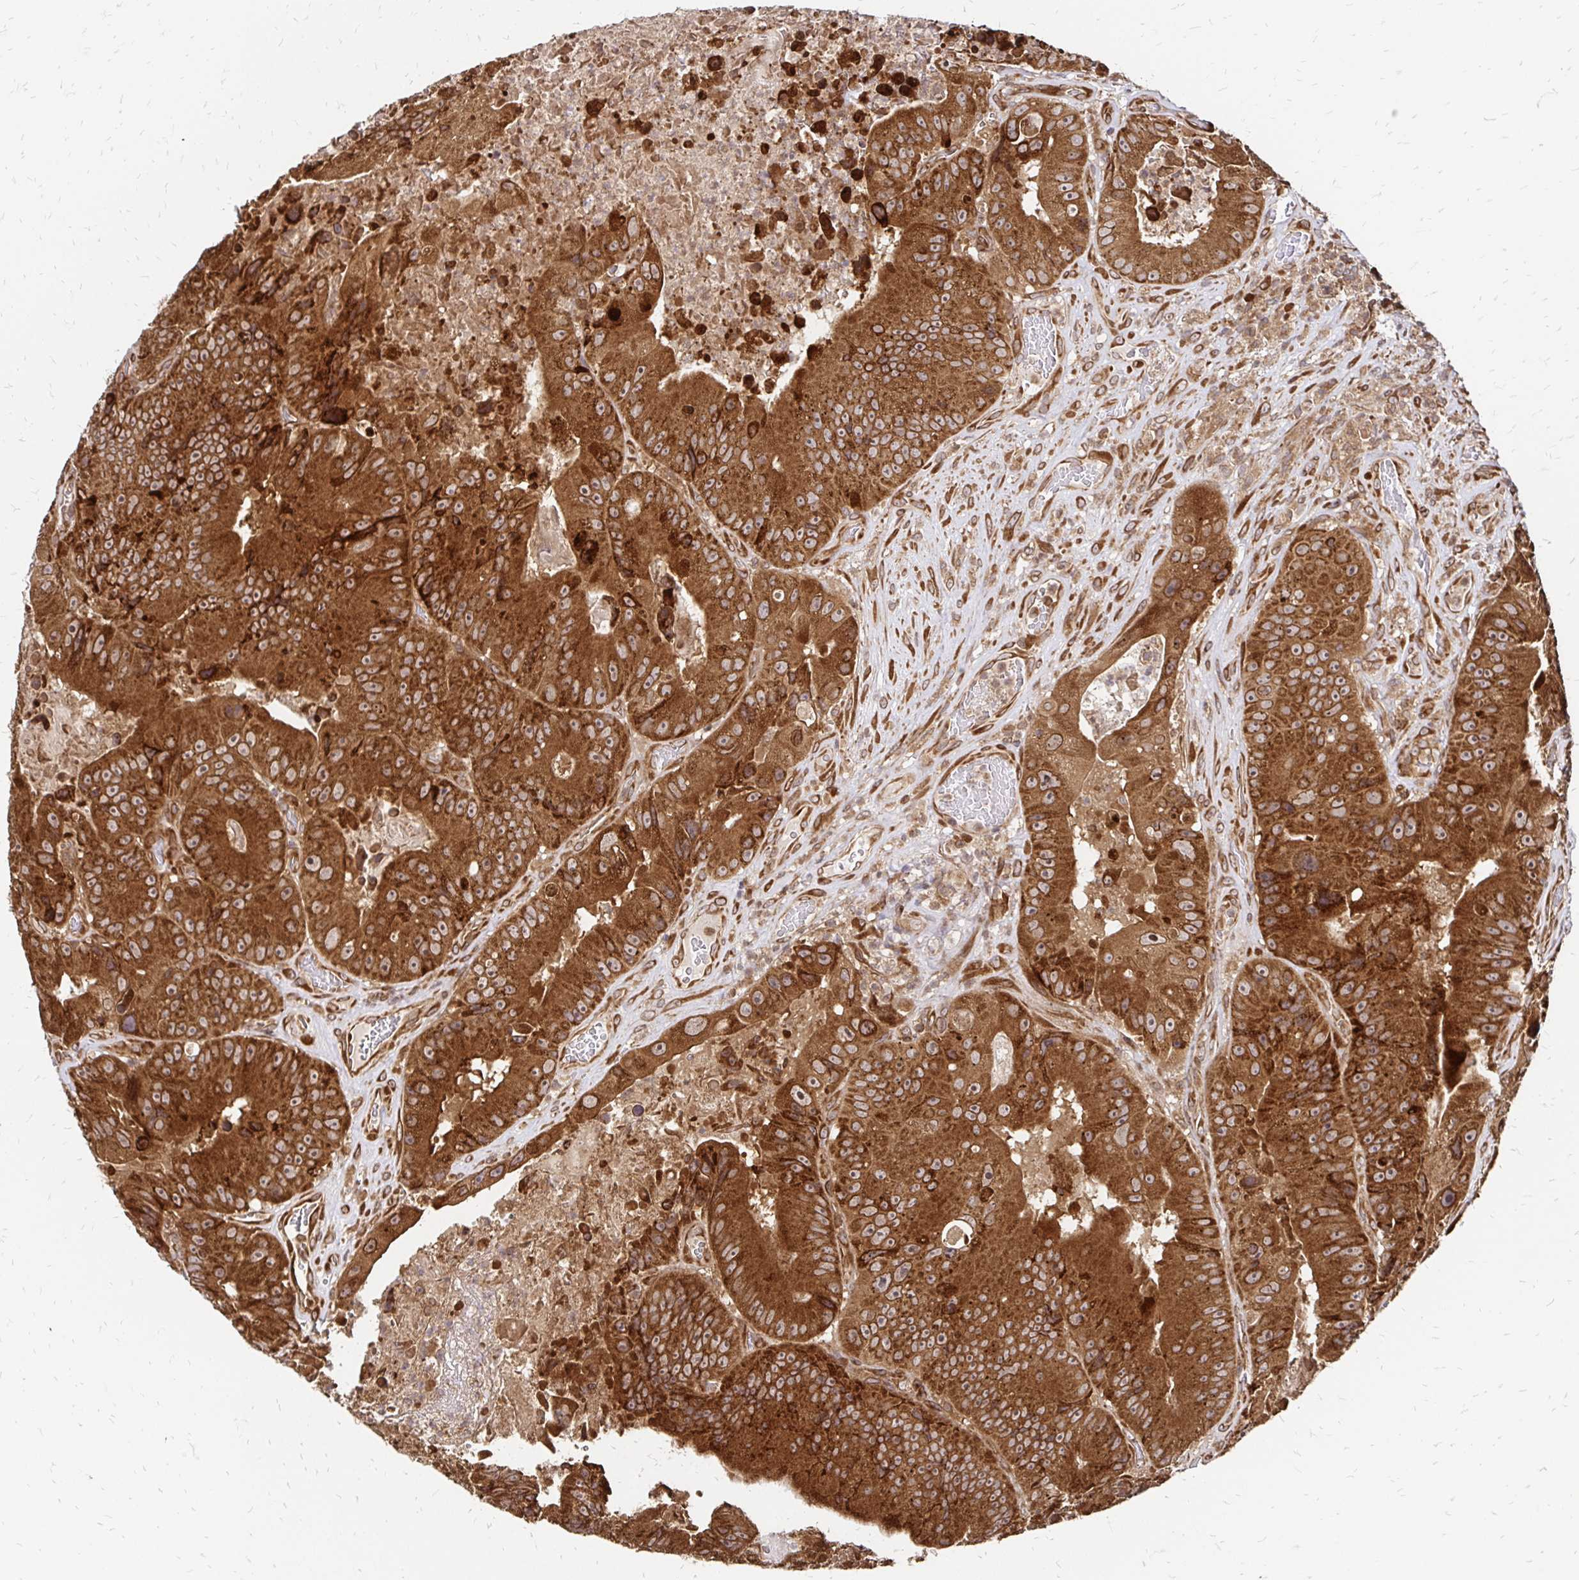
{"staining": {"intensity": "strong", "quantity": ">75%", "location": "cytoplasmic/membranous,nuclear"}, "tissue": "colorectal cancer", "cell_type": "Tumor cells", "image_type": "cancer", "snomed": [{"axis": "morphology", "description": "Adenocarcinoma, NOS"}, {"axis": "topography", "description": "Colon"}], "caption": "Colorectal adenocarcinoma stained with a protein marker exhibits strong staining in tumor cells.", "gene": "ZW10", "patient": {"sex": "female", "age": 86}}